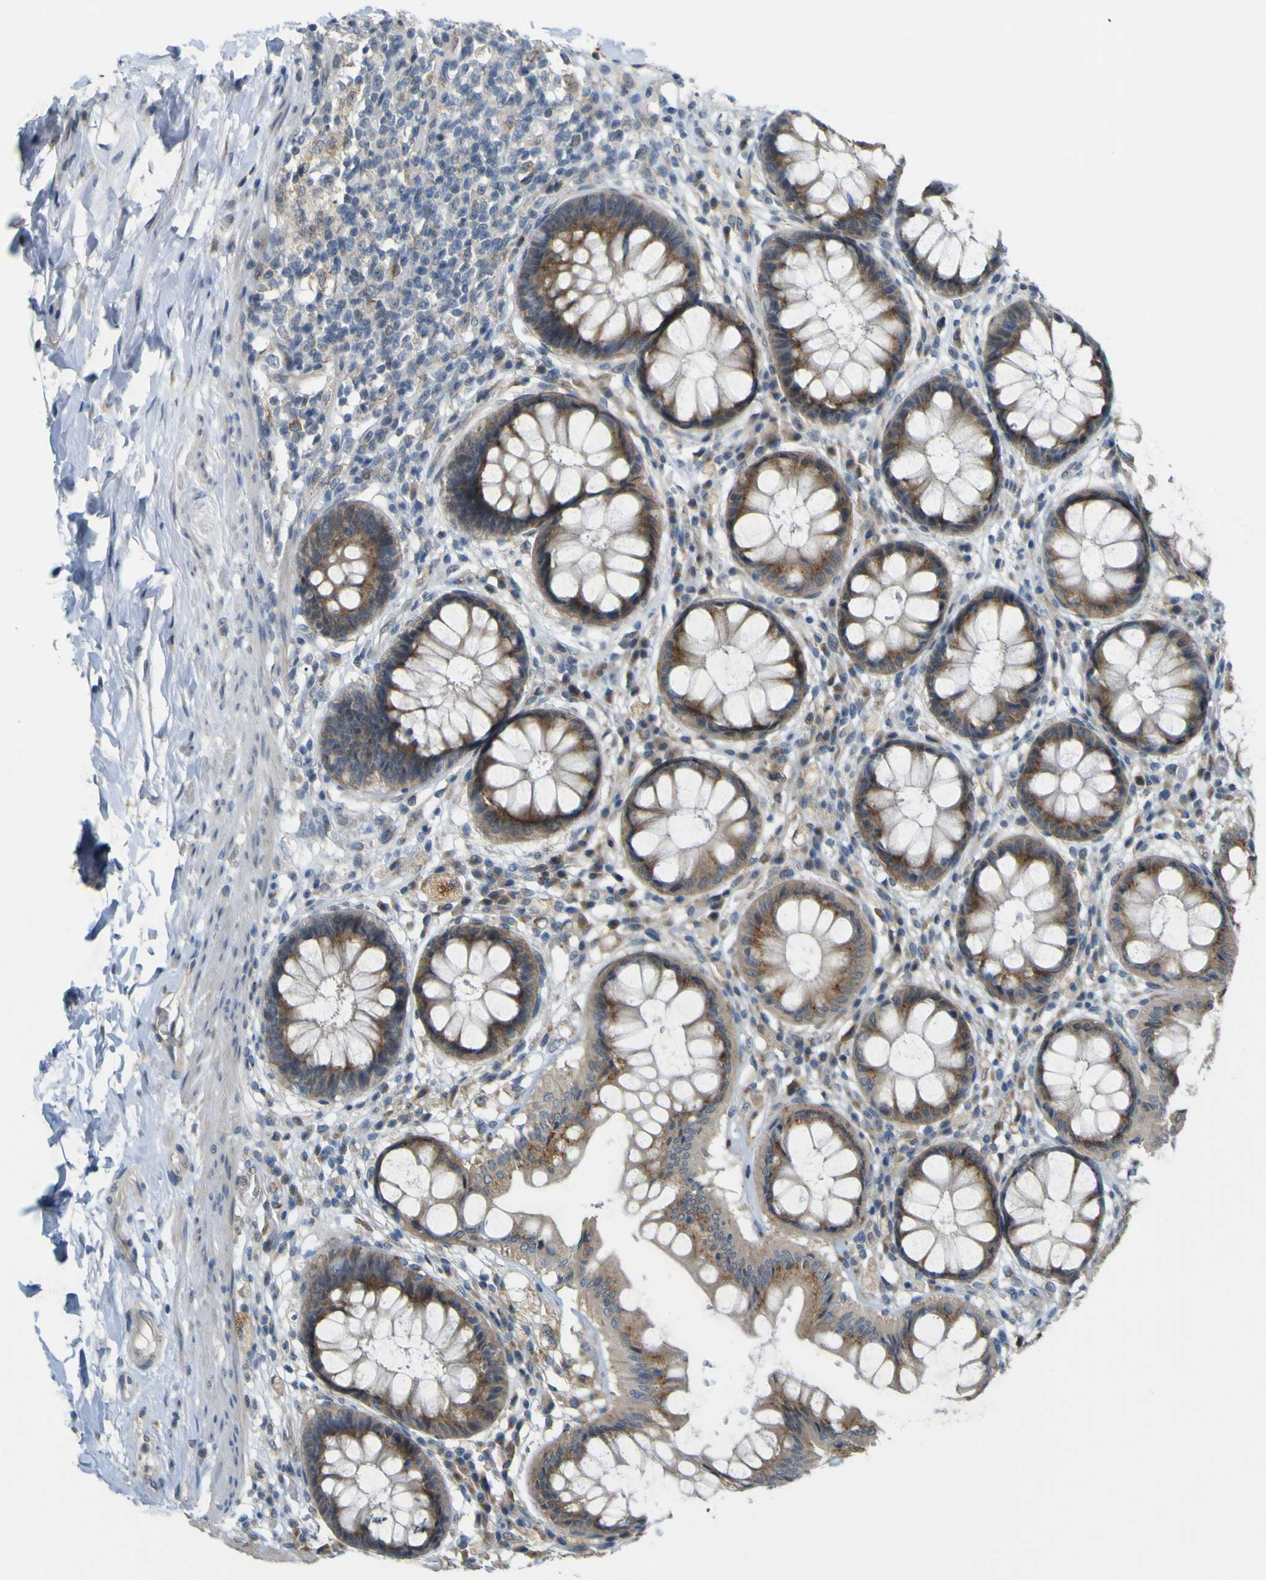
{"staining": {"intensity": "weak", "quantity": ">75%", "location": "cytoplasmic/membranous"}, "tissue": "rectum", "cell_type": "Glandular cells", "image_type": "normal", "snomed": [{"axis": "morphology", "description": "Normal tissue, NOS"}, {"axis": "topography", "description": "Rectum"}], "caption": "Immunohistochemical staining of benign rectum displays weak cytoplasmic/membranous protein expression in approximately >75% of glandular cells.", "gene": "IGF2R", "patient": {"sex": "female", "age": 46}}